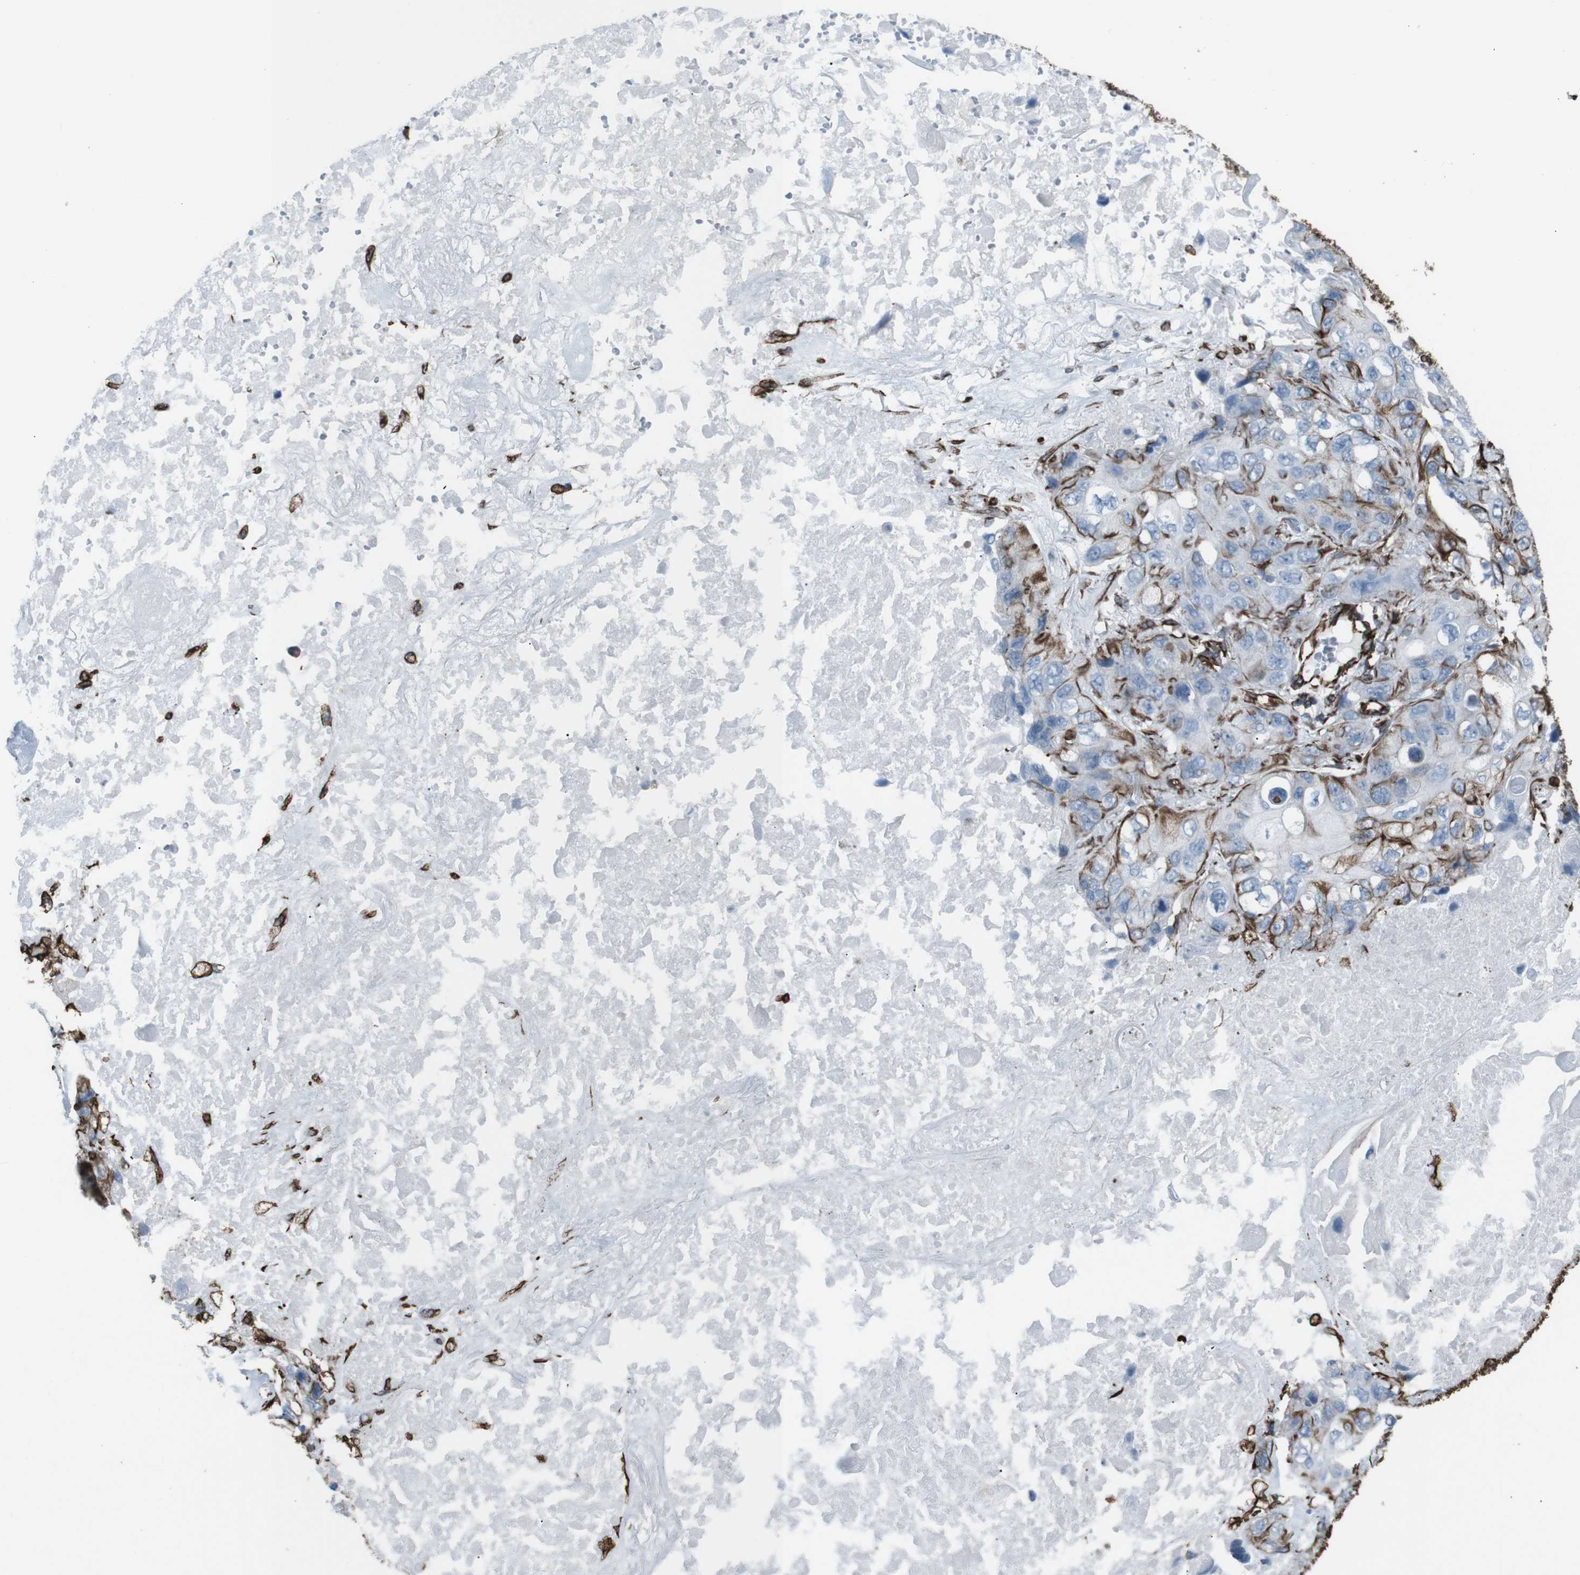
{"staining": {"intensity": "moderate", "quantity": "<25%", "location": "cytoplasmic/membranous"}, "tissue": "lung cancer", "cell_type": "Tumor cells", "image_type": "cancer", "snomed": [{"axis": "morphology", "description": "Squamous cell carcinoma, NOS"}, {"axis": "topography", "description": "Lung"}], "caption": "A low amount of moderate cytoplasmic/membranous positivity is appreciated in about <25% of tumor cells in lung cancer (squamous cell carcinoma) tissue. (brown staining indicates protein expression, while blue staining denotes nuclei).", "gene": "ZDHHC6", "patient": {"sex": "female", "age": 73}}